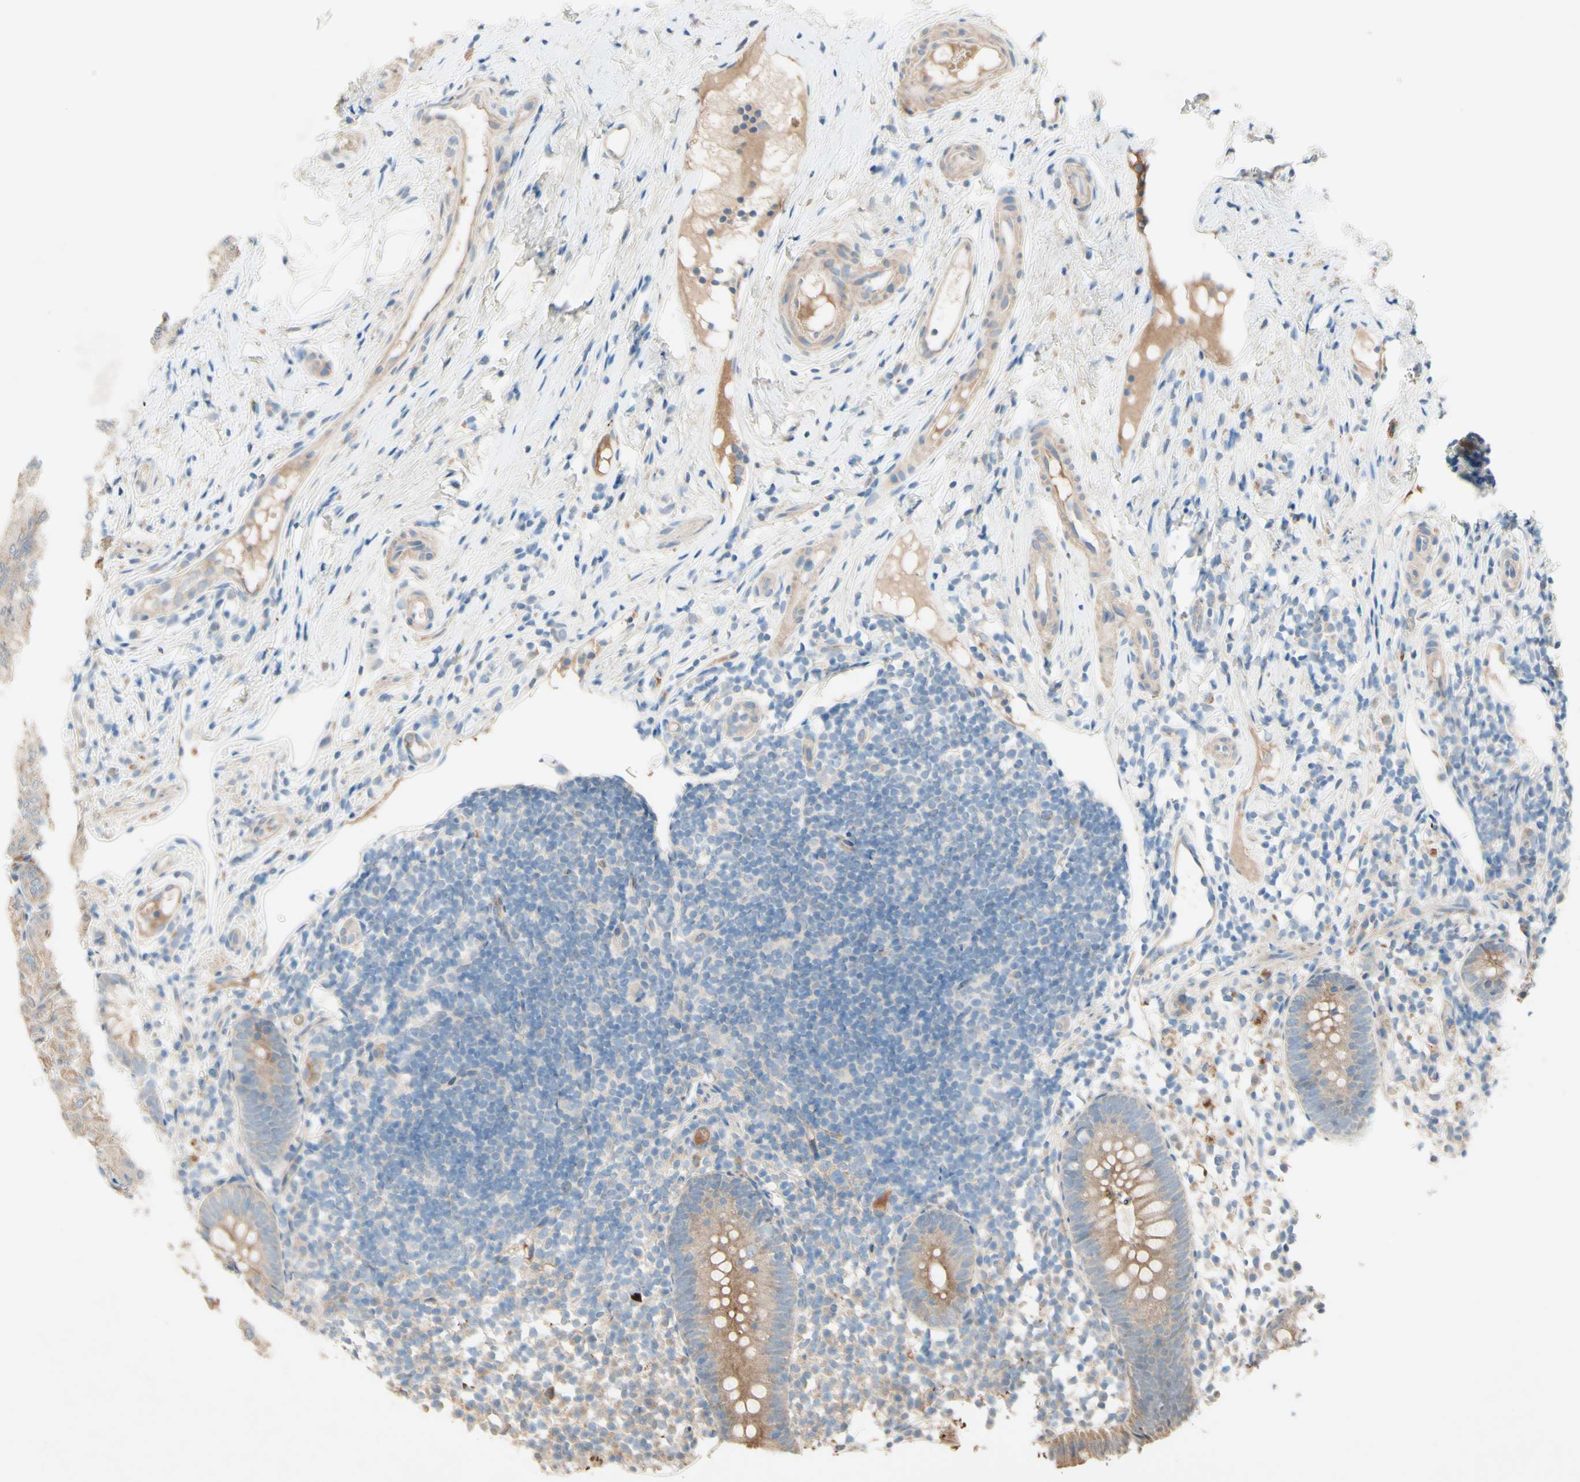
{"staining": {"intensity": "moderate", "quantity": ">75%", "location": "cytoplasmic/membranous"}, "tissue": "appendix", "cell_type": "Glandular cells", "image_type": "normal", "snomed": [{"axis": "morphology", "description": "Normal tissue, NOS"}, {"axis": "topography", "description": "Appendix"}], "caption": "The photomicrograph demonstrates a brown stain indicating the presence of a protein in the cytoplasmic/membranous of glandular cells in appendix.", "gene": "IL2", "patient": {"sex": "female", "age": 20}}